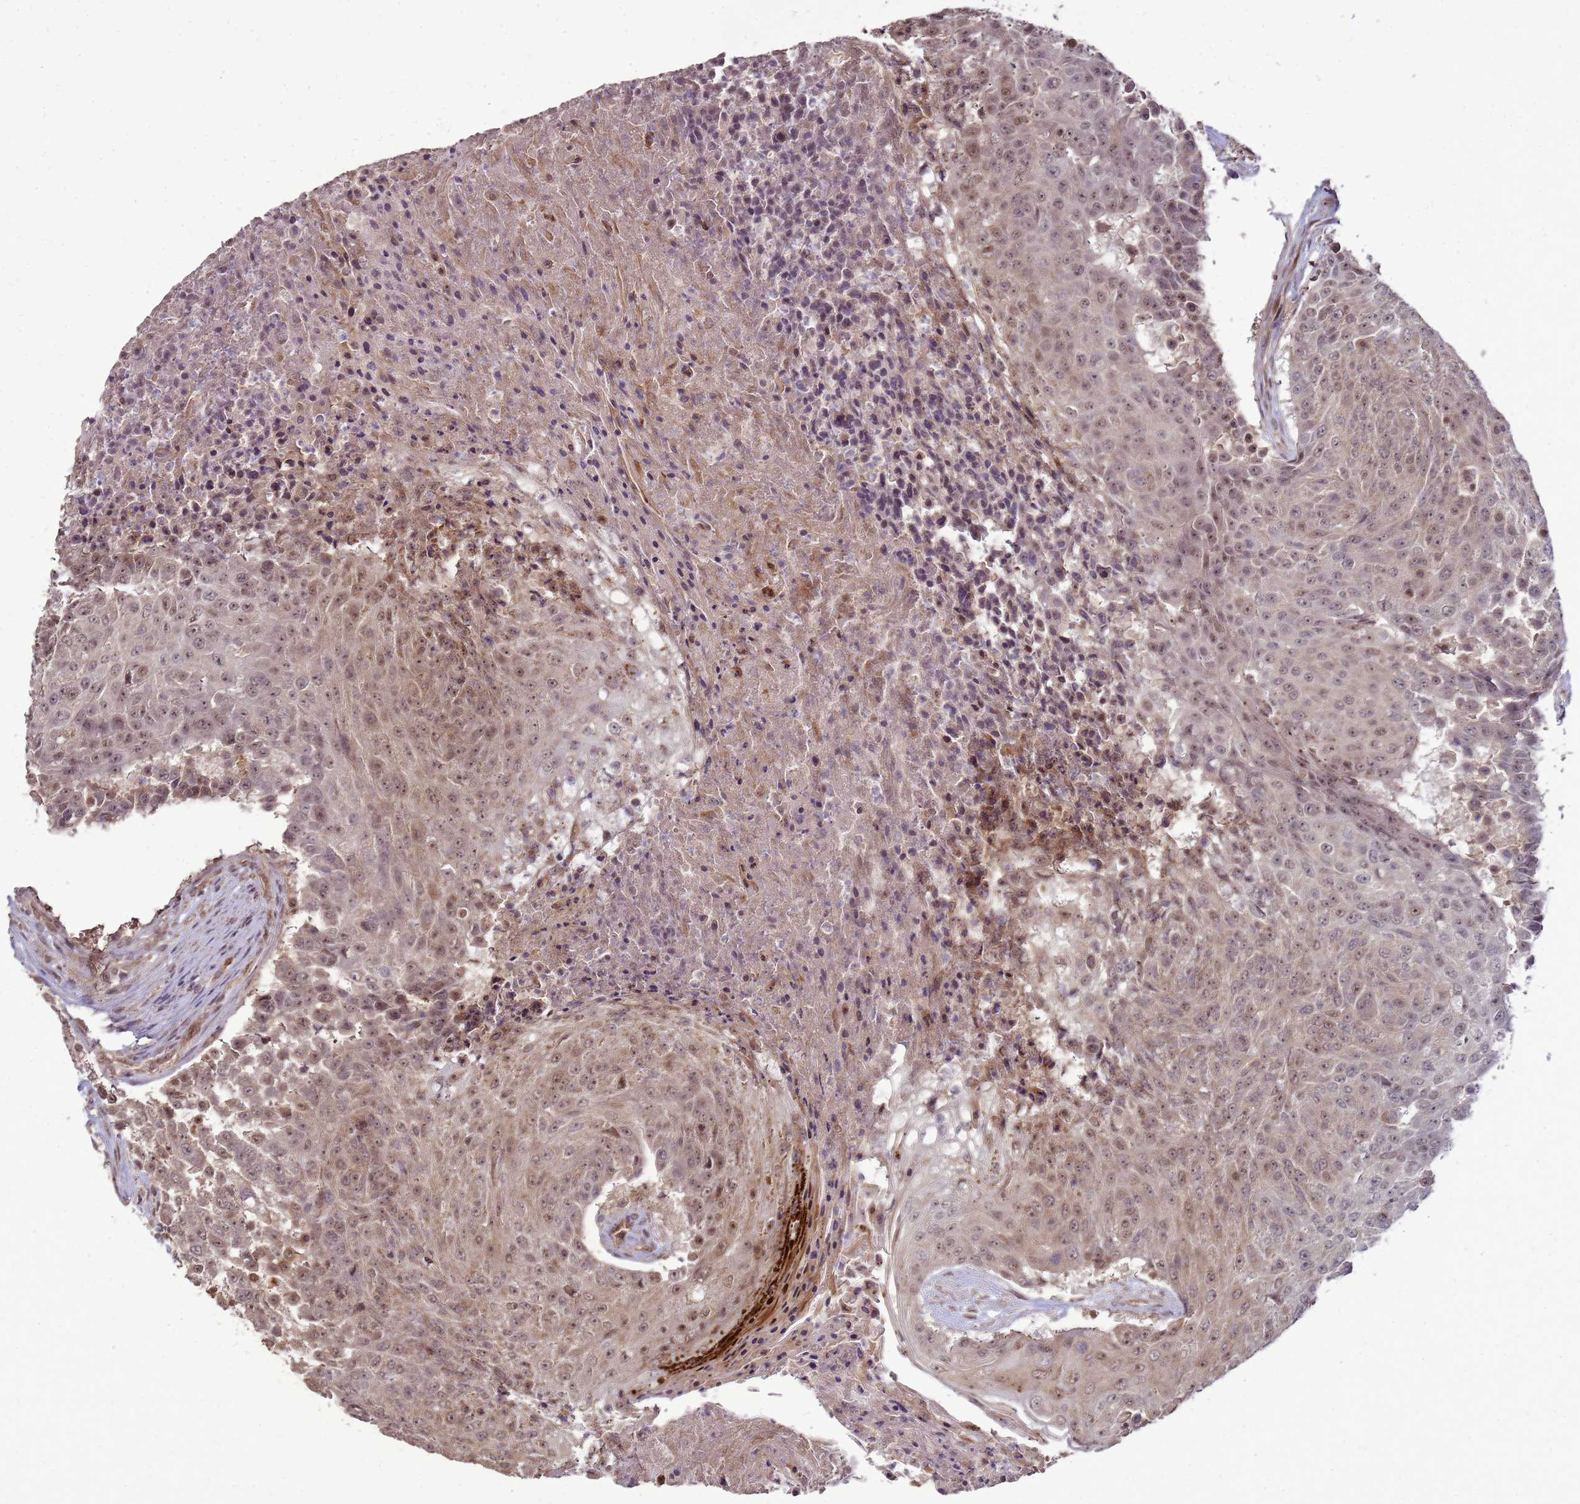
{"staining": {"intensity": "moderate", "quantity": "25%-75%", "location": "nuclear"}, "tissue": "urothelial cancer", "cell_type": "Tumor cells", "image_type": "cancer", "snomed": [{"axis": "morphology", "description": "Urothelial carcinoma, High grade"}, {"axis": "topography", "description": "Urinary bladder"}], "caption": "IHC (DAB (3,3'-diaminobenzidine)) staining of high-grade urothelial carcinoma shows moderate nuclear protein positivity in about 25%-75% of tumor cells. (IHC, brightfield microscopy, high magnification).", "gene": "CRBN", "patient": {"sex": "female", "age": 63}}